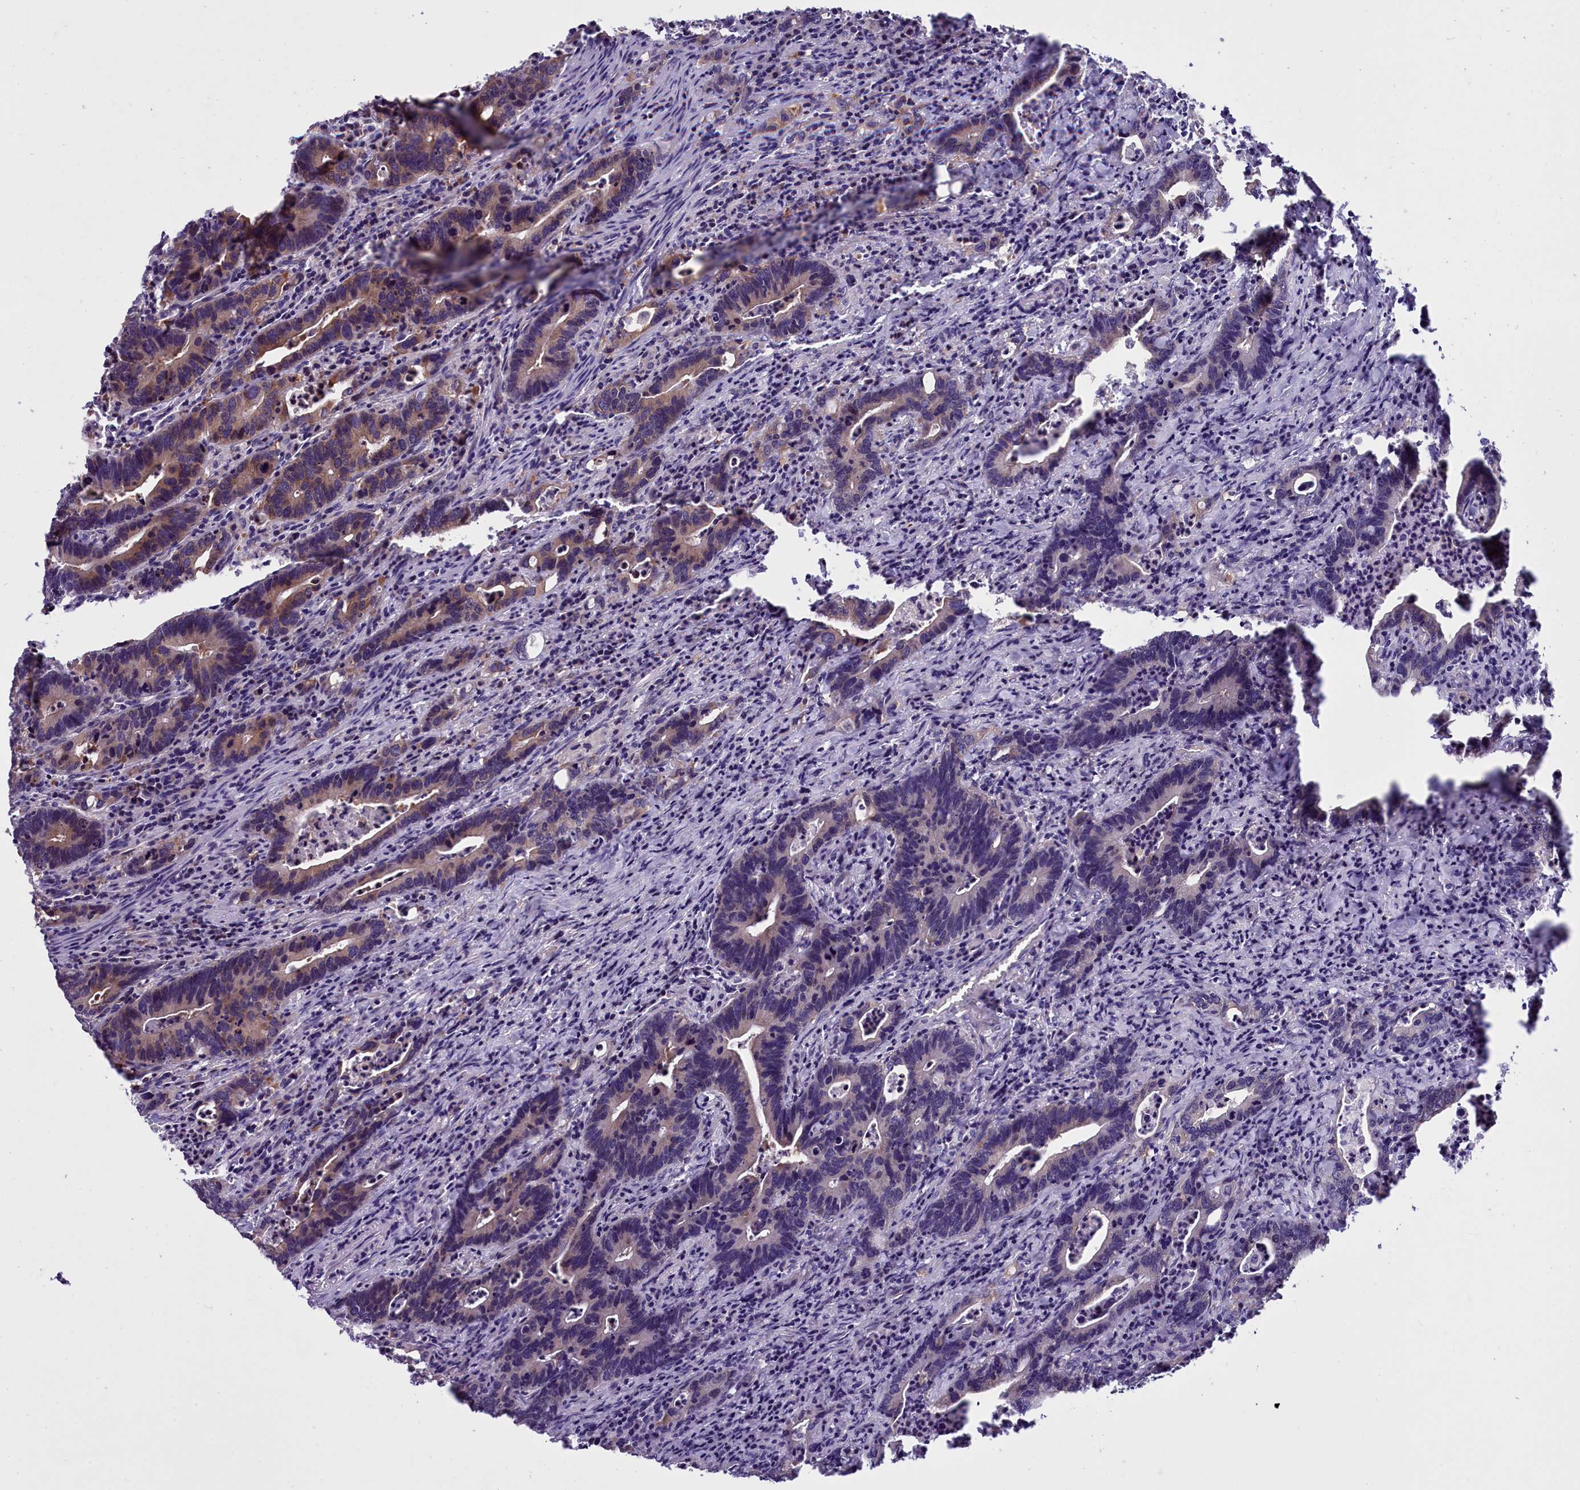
{"staining": {"intensity": "weak", "quantity": "25%-75%", "location": "cytoplasmic/membranous"}, "tissue": "colorectal cancer", "cell_type": "Tumor cells", "image_type": "cancer", "snomed": [{"axis": "morphology", "description": "Adenocarcinoma, NOS"}, {"axis": "topography", "description": "Colon"}], "caption": "Immunohistochemical staining of human adenocarcinoma (colorectal) demonstrates low levels of weak cytoplasmic/membranous protein staining in approximately 25%-75% of tumor cells.", "gene": "BCAR1", "patient": {"sex": "female", "age": 75}}